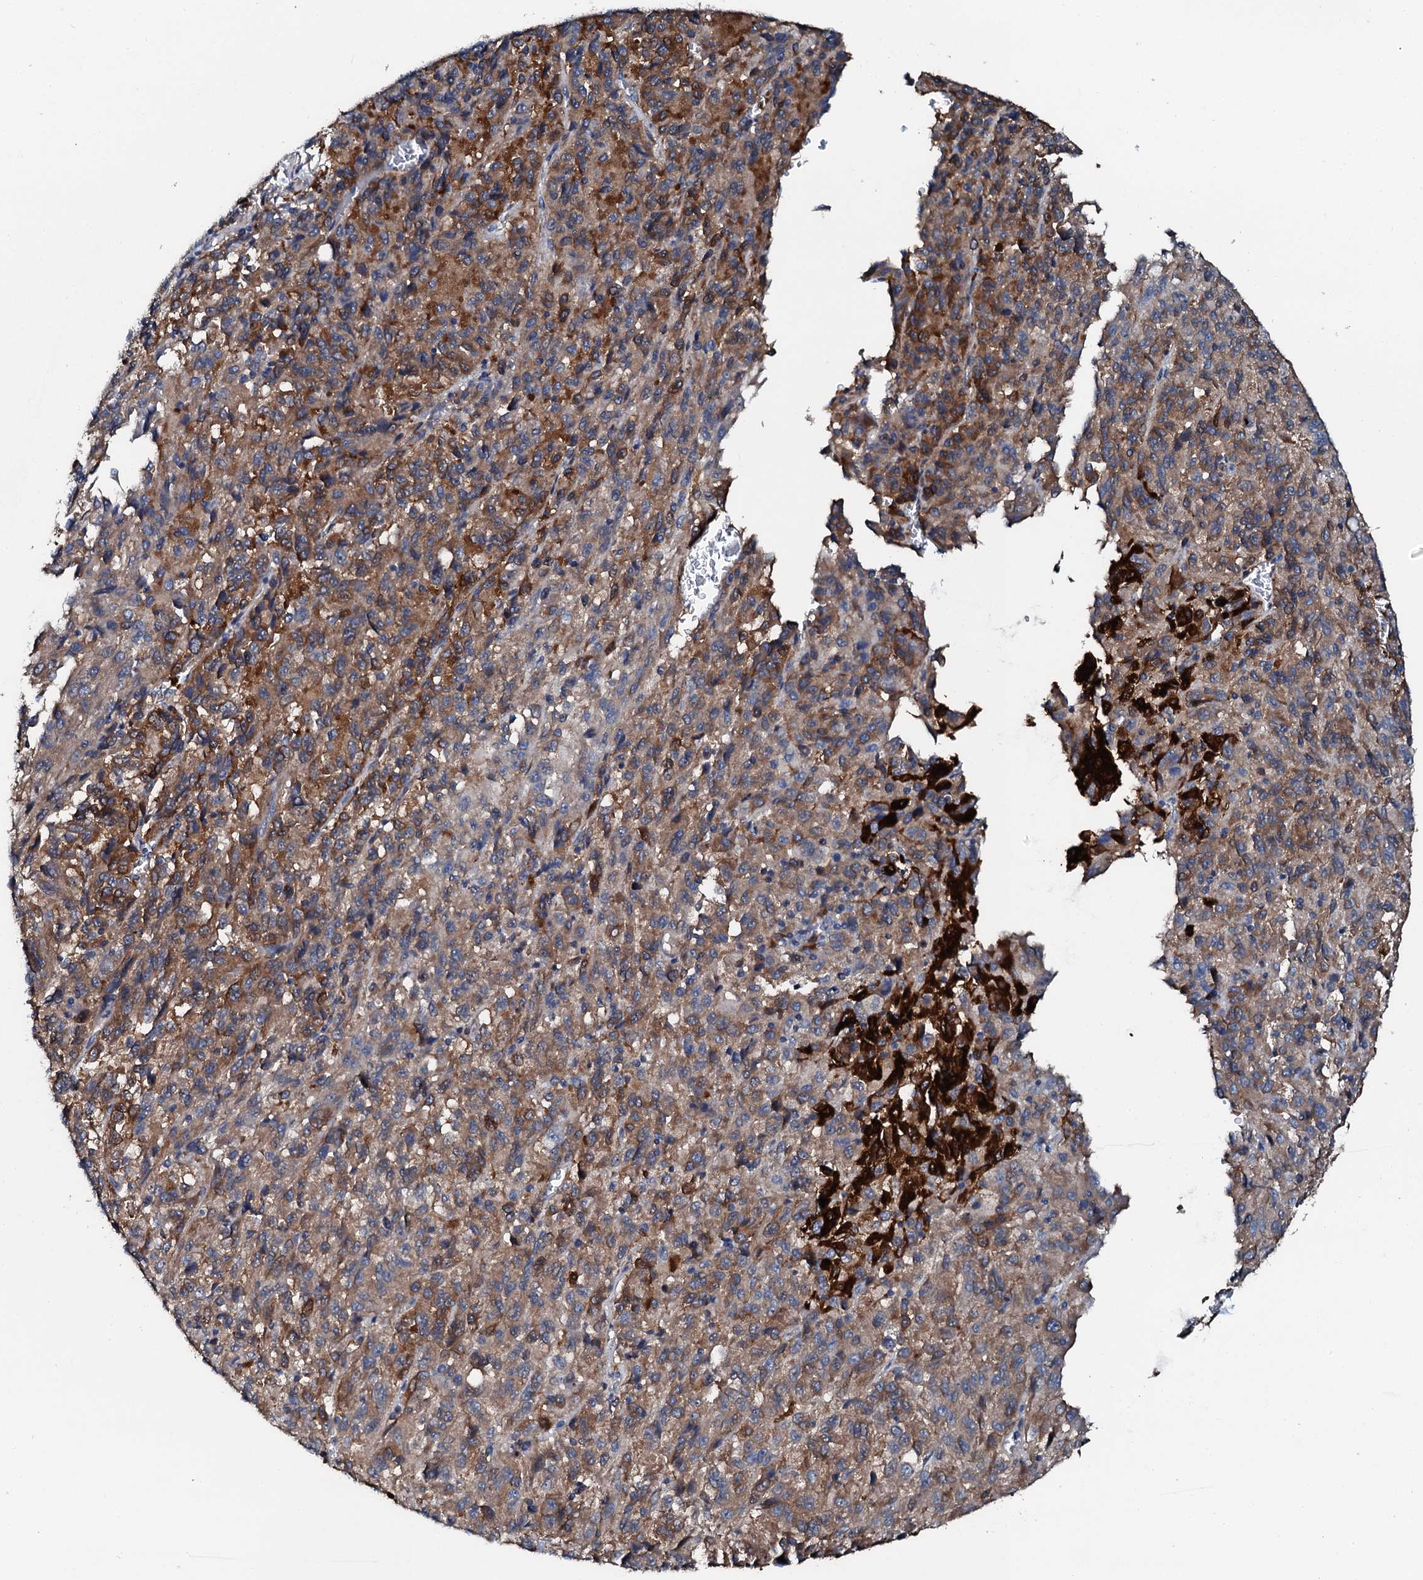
{"staining": {"intensity": "moderate", "quantity": "25%-75%", "location": "cytoplasmic/membranous"}, "tissue": "melanoma", "cell_type": "Tumor cells", "image_type": "cancer", "snomed": [{"axis": "morphology", "description": "Malignant melanoma, Metastatic site"}, {"axis": "topography", "description": "Lung"}], "caption": "Immunohistochemical staining of melanoma reveals moderate cytoplasmic/membranous protein staining in approximately 25%-75% of tumor cells.", "gene": "GFOD2", "patient": {"sex": "male", "age": 64}}